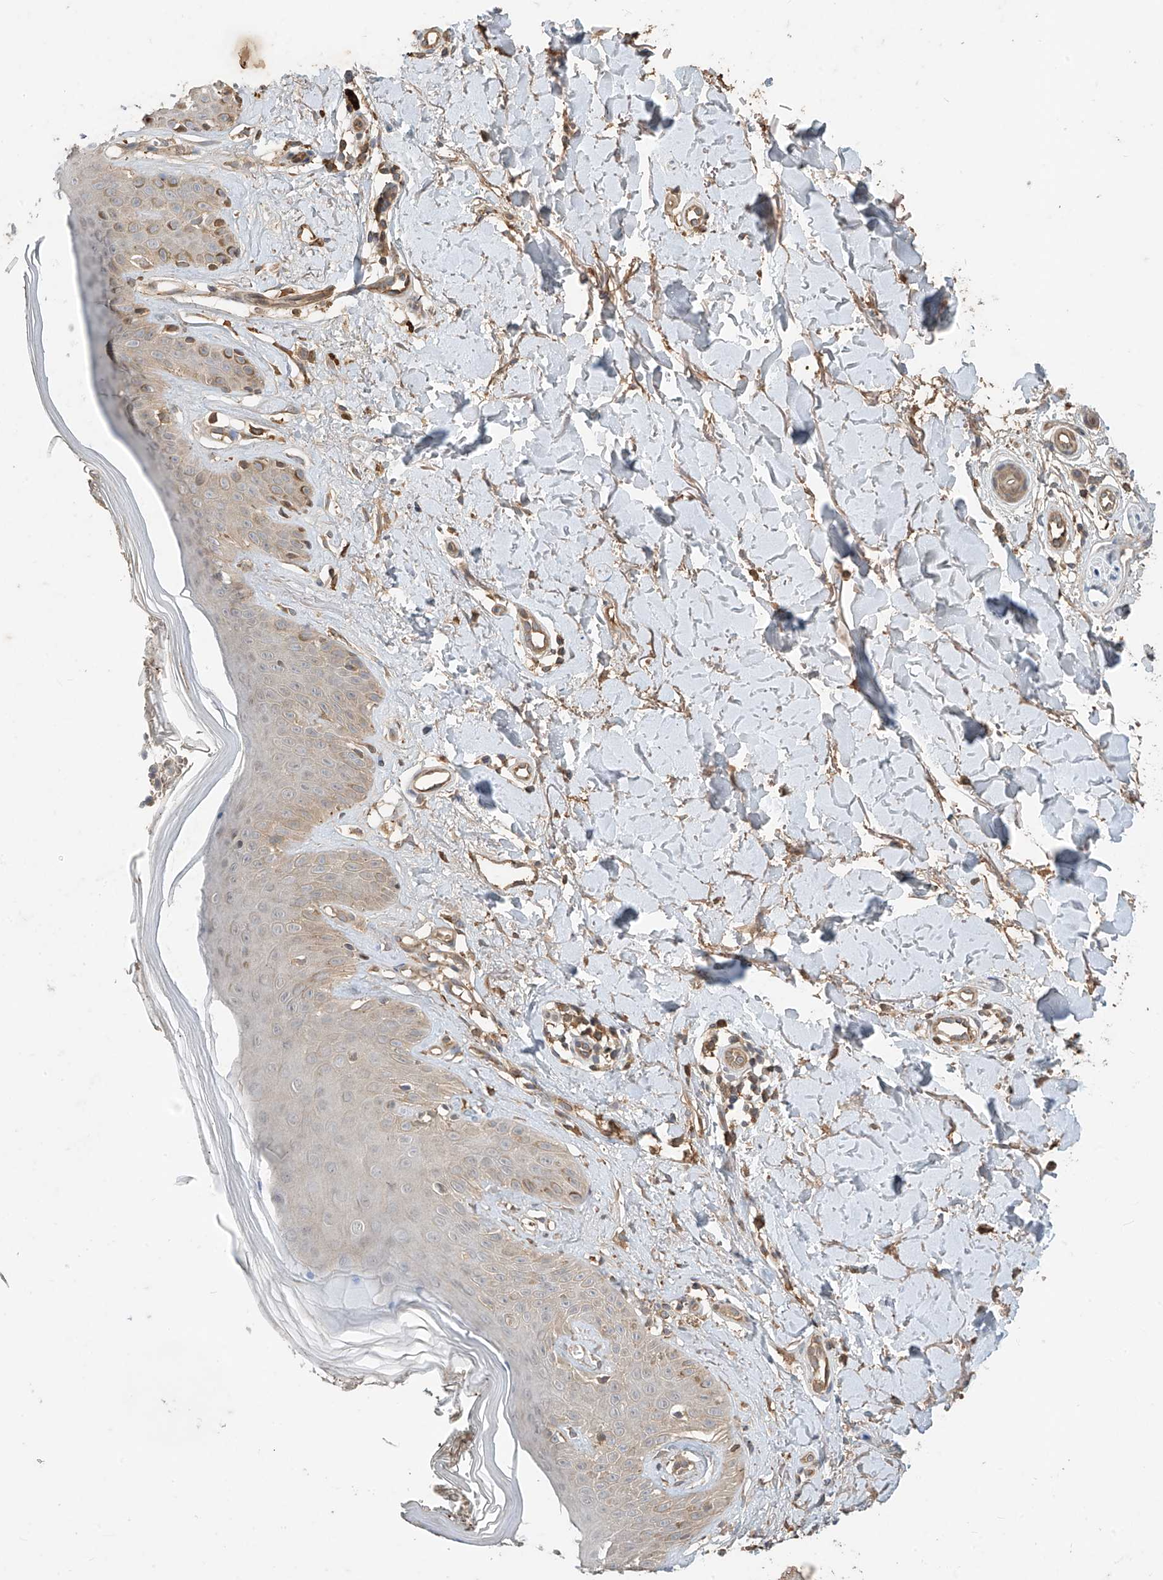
{"staining": {"intensity": "moderate", "quantity": "25%-75%", "location": "cytoplasmic/membranous"}, "tissue": "skin", "cell_type": "Fibroblasts", "image_type": "normal", "snomed": [{"axis": "morphology", "description": "Normal tissue, NOS"}, {"axis": "topography", "description": "Skin"}], "caption": "An immunohistochemistry photomicrograph of unremarkable tissue is shown. Protein staining in brown highlights moderate cytoplasmic/membranous positivity in skin within fibroblasts.", "gene": "CACNA2D4", "patient": {"sex": "female", "age": 64}}